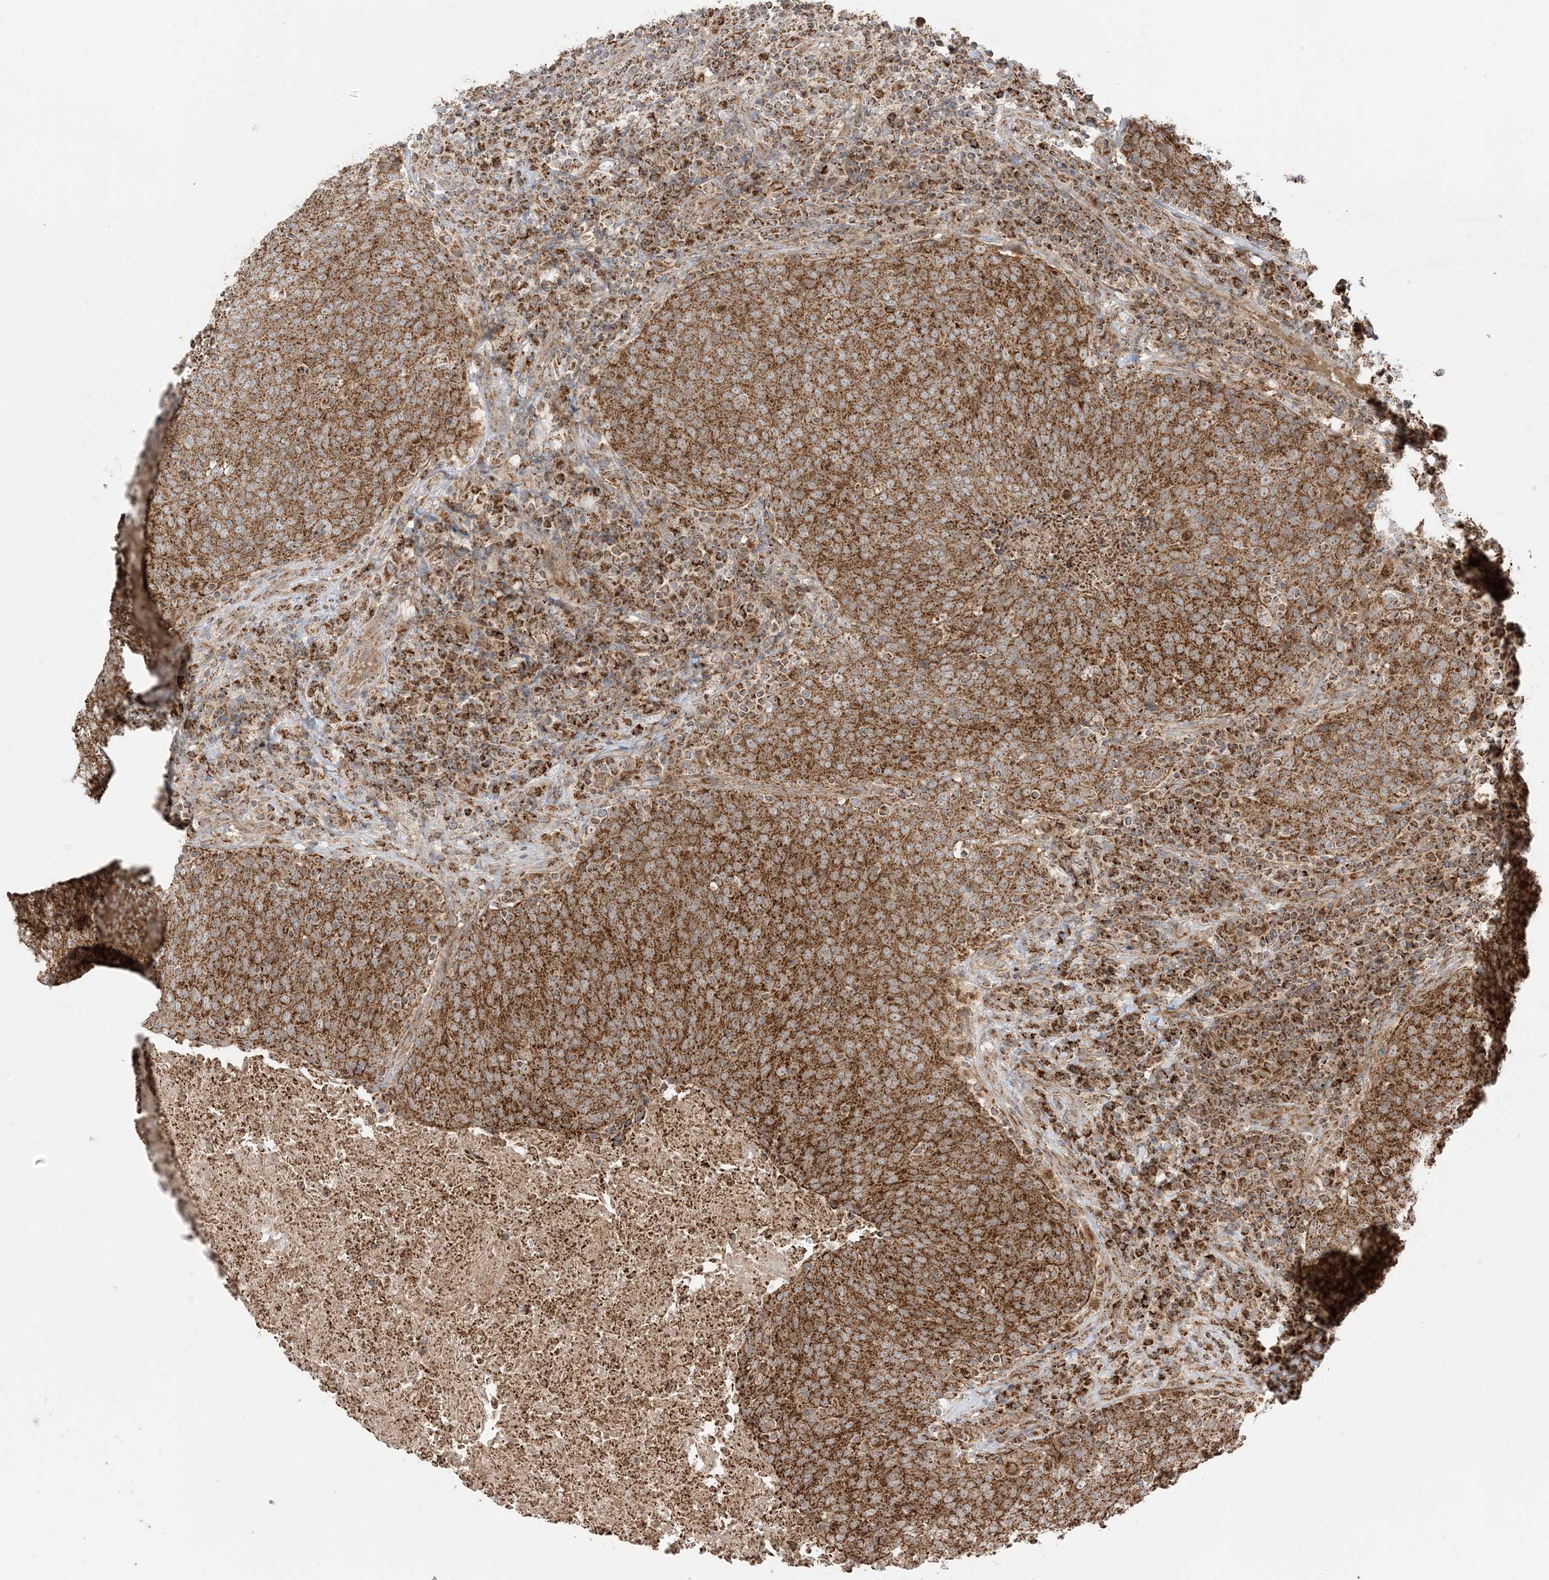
{"staining": {"intensity": "strong", "quantity": ">75%", "location": "cytoplasmic/membranous"}, "tissue": "head and neck cancer", "cell_type": "Tumor cells", "image_type": "cancer", "snomed": [{"axis": "morphology", "description": "Squamous cell carcinoma, NOS"}, {"axis": "morphology", "description": "Squamous cell carcinoma, metastatic, NOS"}, {"axis": "topography", "description": "Lymph node"}, {"axis": "topography", "description": "Head-Neck"}], "caption": "Immunohistochemistry (DAB) staining of human metastatic squamous cell carcinoma (head and neck) reveals strong cytoplasmic/membranous protein positivity in about >75% of tumor cells. (Brightfield microscopy of DAB IHC at high magnification).", "gene": "N4BP3", "patient": {"sex": "male", "age": 62}}